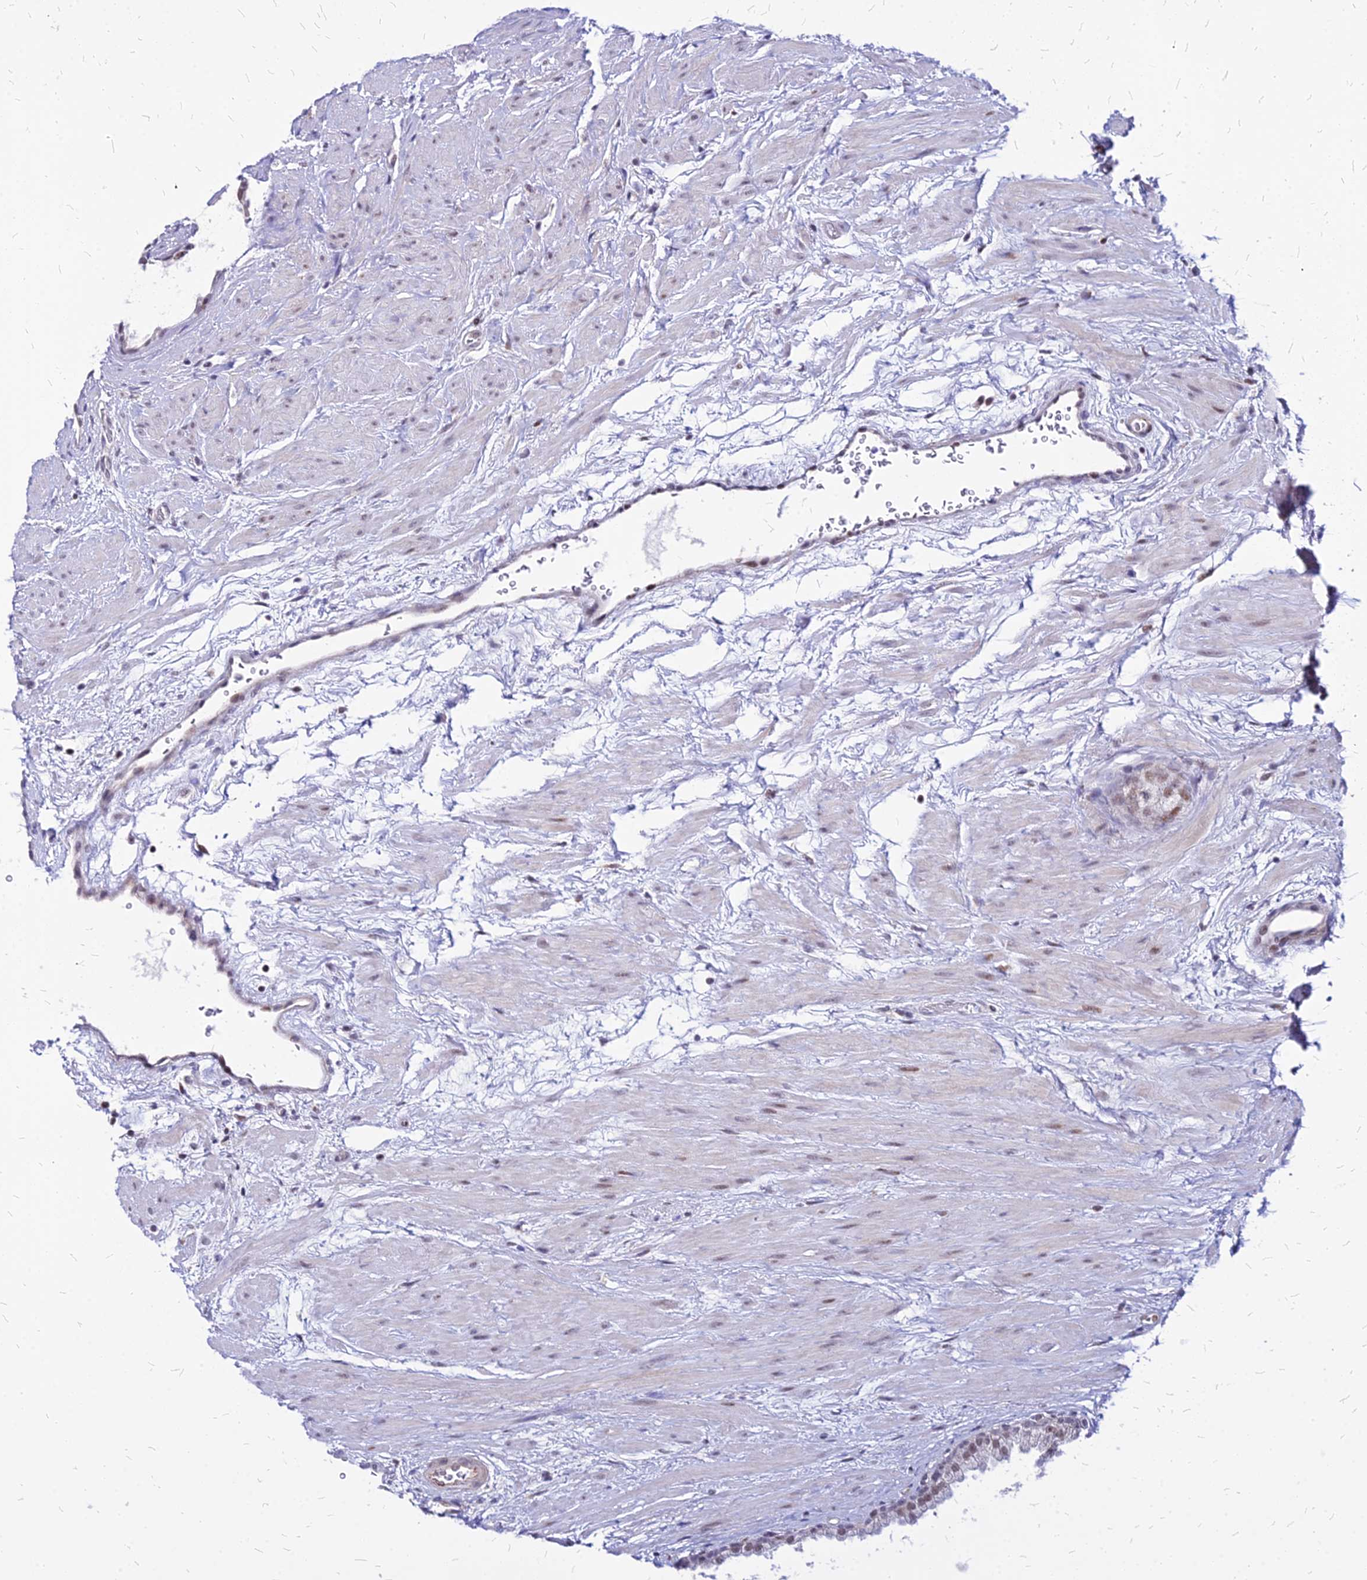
{"staining": {"intensity": "weak", "quantity": ">75%", "location": "nuclear"}, "tissue": "prostate", "cell_type": "Glandular cells", "image_type": "normal", "snomed": [{"axis": "morphology", "description": "Normal tissue, NOS"}, {"axis": "topography", "description": "Prostate"}], "caption": "Benign prostate displays weak nuclear positivity in approximately >75% of glandular cells.", "gene": "FDX2", "patient": {"sex": "male", "age": 48}}